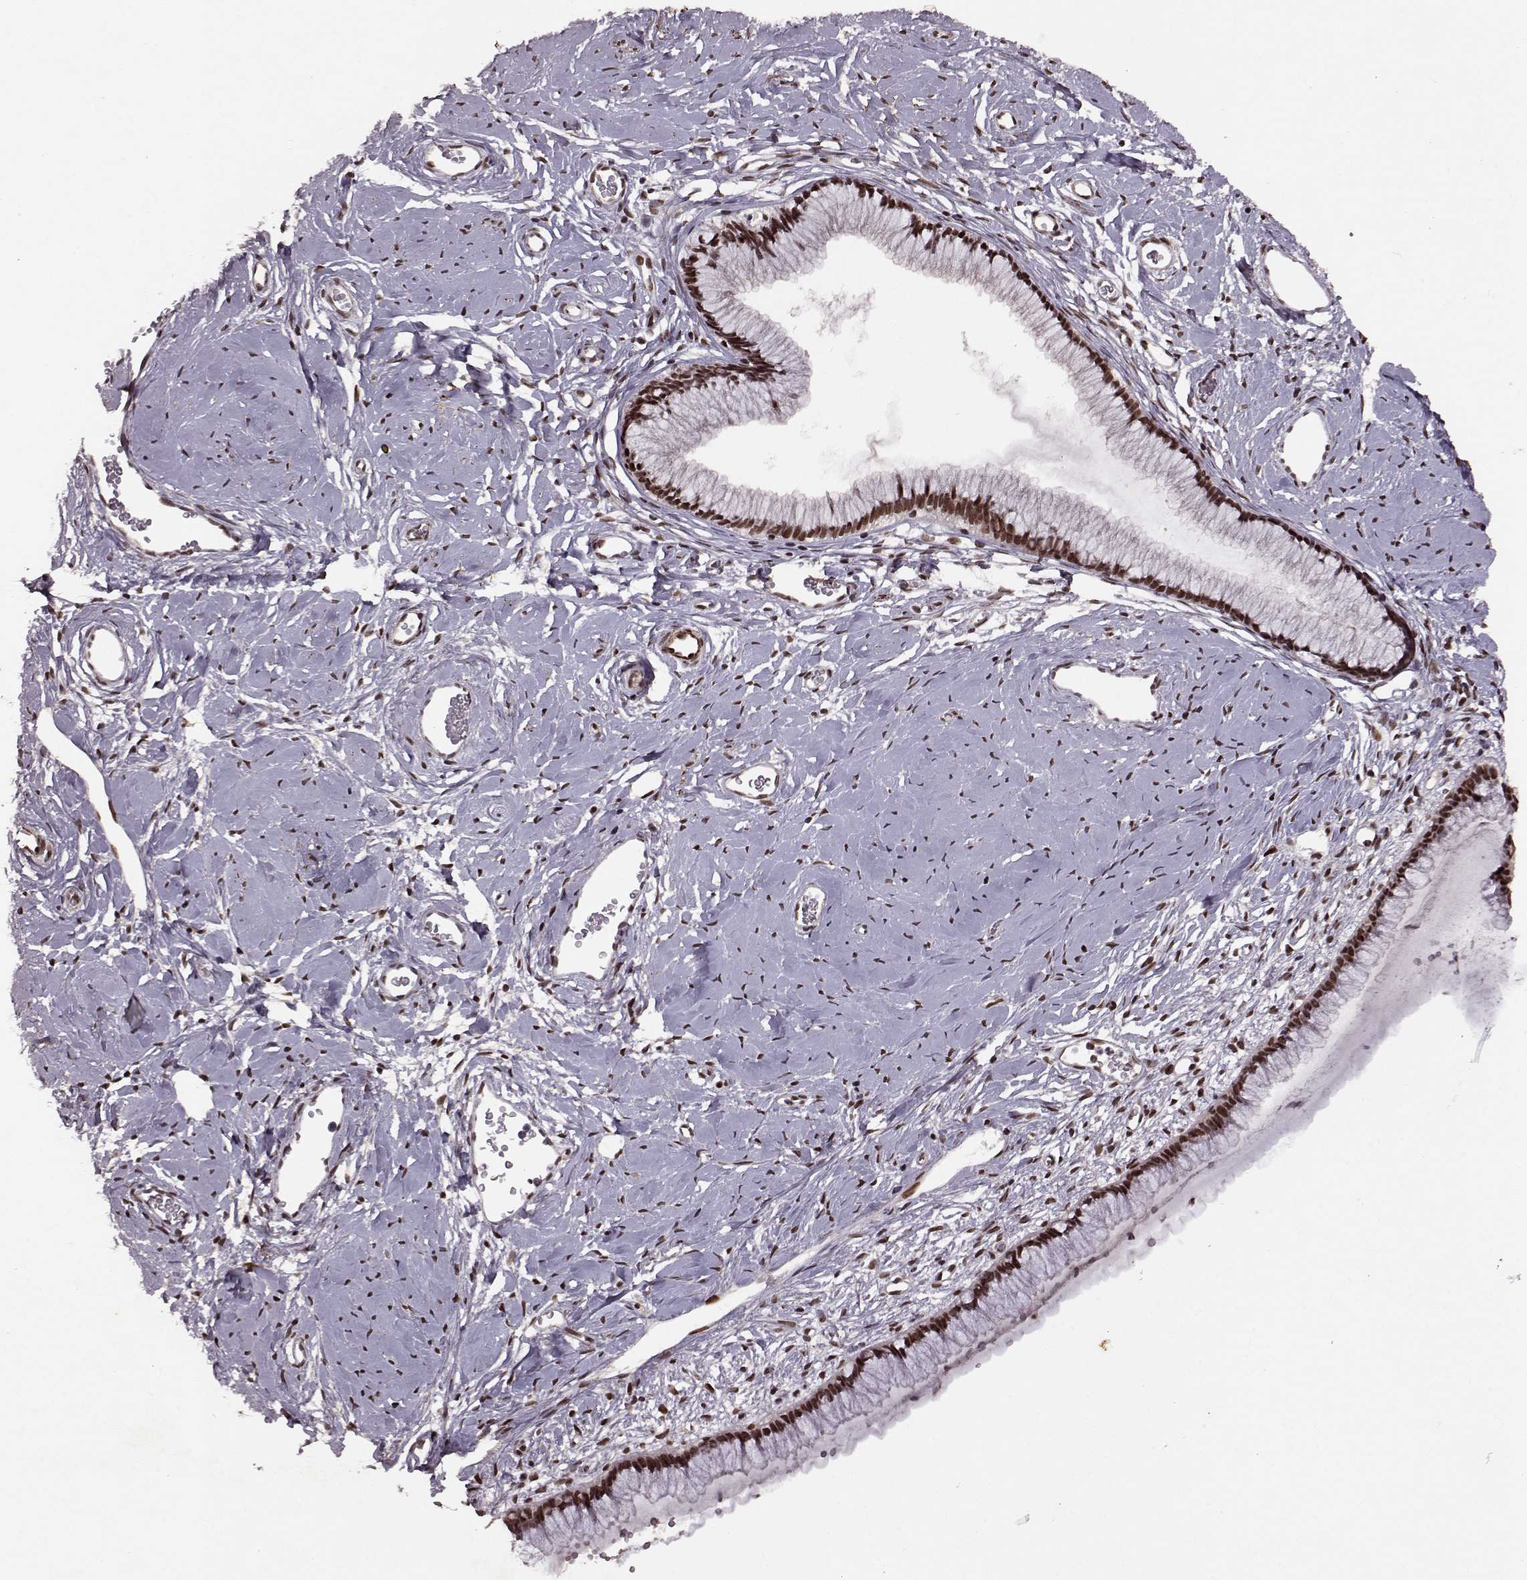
{"staining": {"intensity": "strong", "quantity": ">75%", "location": "nuclear"}, "tissue": "cervix", "cell_type": "Glandular cells", "image_type": "normal", "snomed": [{"axis": "morphology", "description": "Normal tissue, NOS"}, {"axis": "topography", "description": "Cervix"}], "caption": "Immunohistochemical staining of unremarkable cervix demonstrates high levels of strong nuclear positivity in approximately >75% of glandular cells. (brown staining indicates protein expression, while blue staining denotes nuclei).", "gene": "RRAGD", "patient": {"sex": "female", "age": 40}}